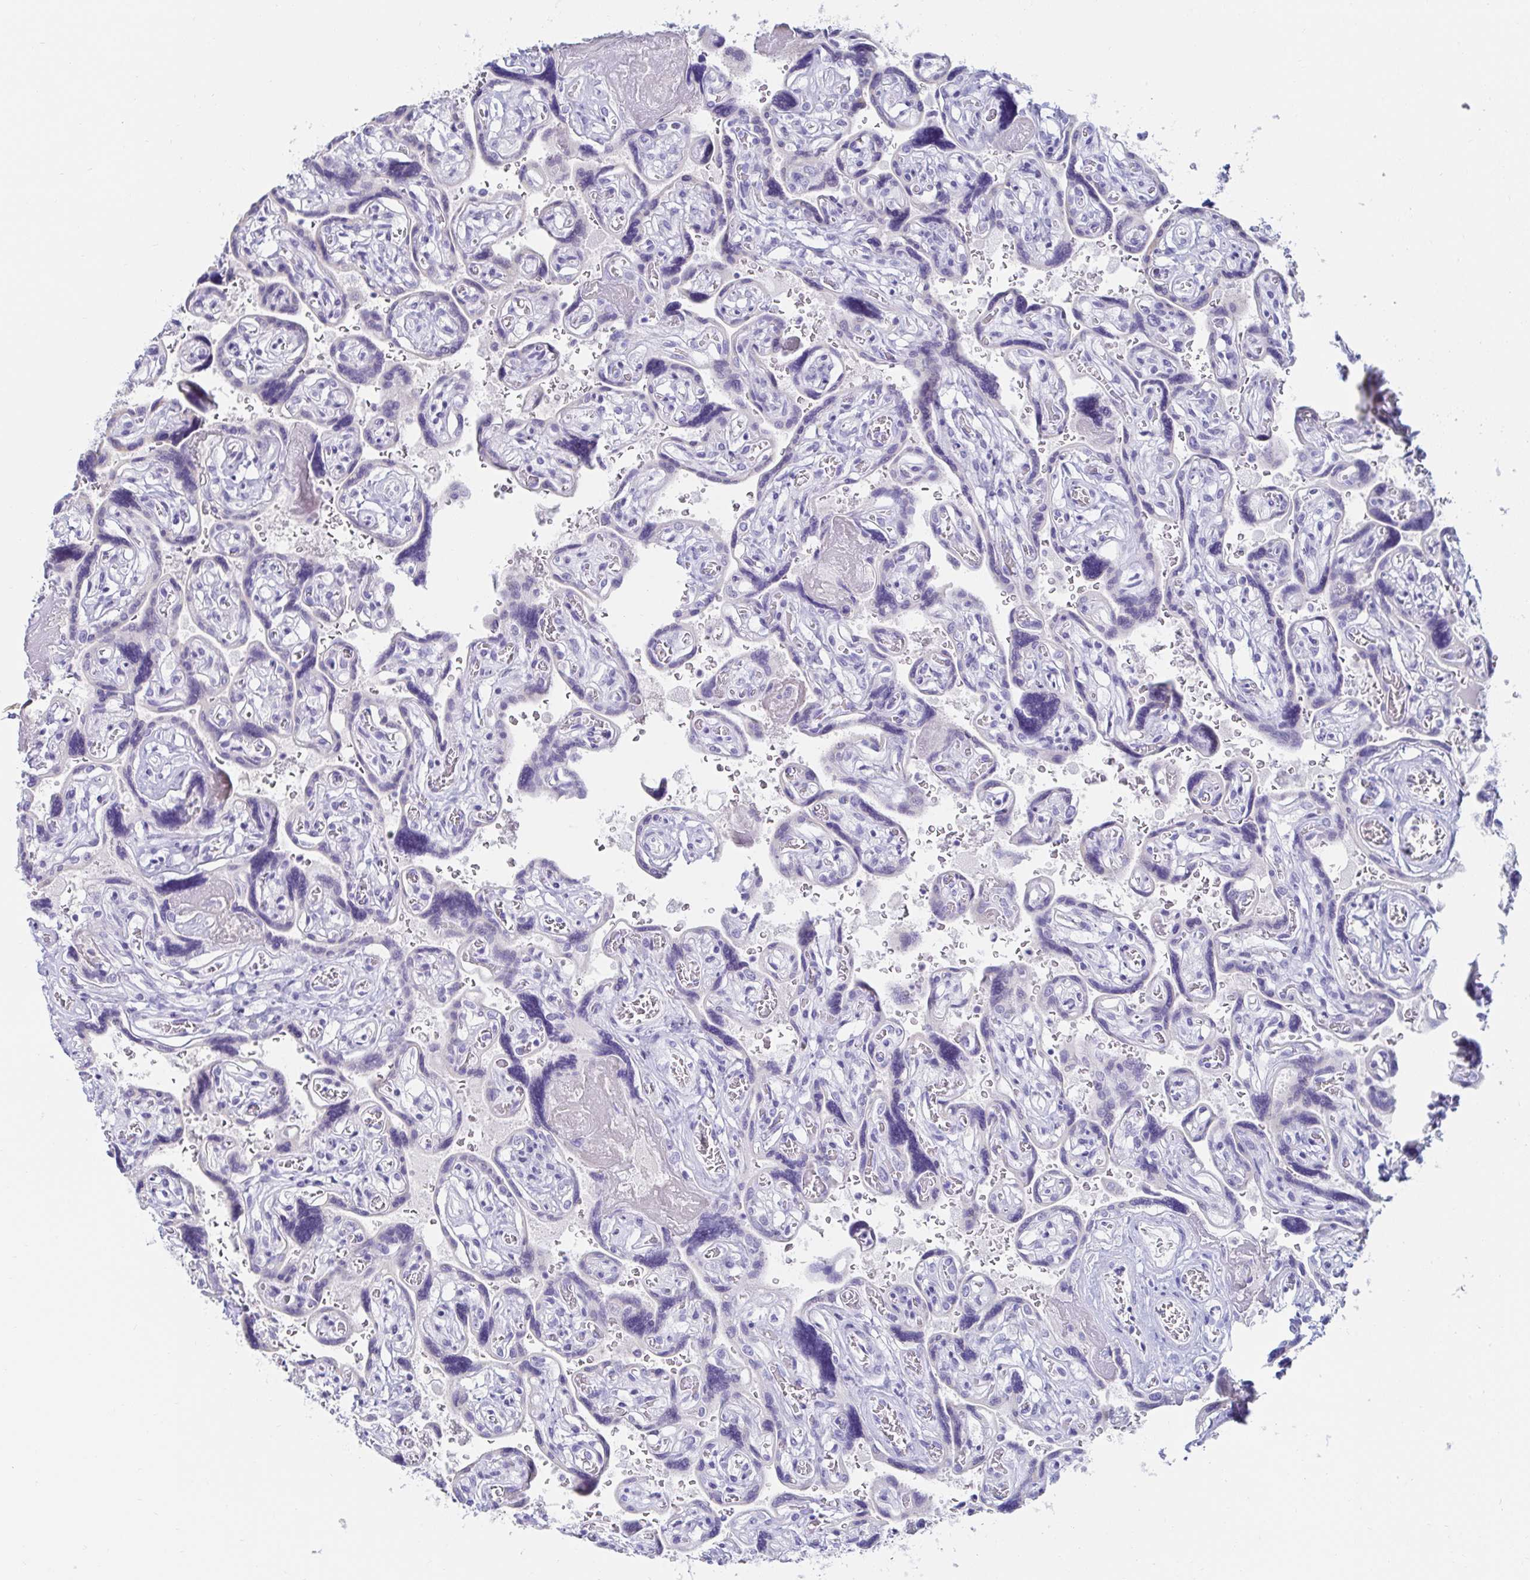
{"staining": {"intensity": "negative", "quantity": "none", "location": "none"}, "tissue": "placenta", "cell_type": "Decidual cells", "image_type": "normal", "snomed": [{"axis": "morphology", "description": "Normal tissue, NOS"}, {"axis": "topography", "description": "Placenta"}], "caption": "Decidual cells show no significant positivity in benign placenta.", "gene": "C4orf17", "patient": {"sex": "female", "age": 32}}